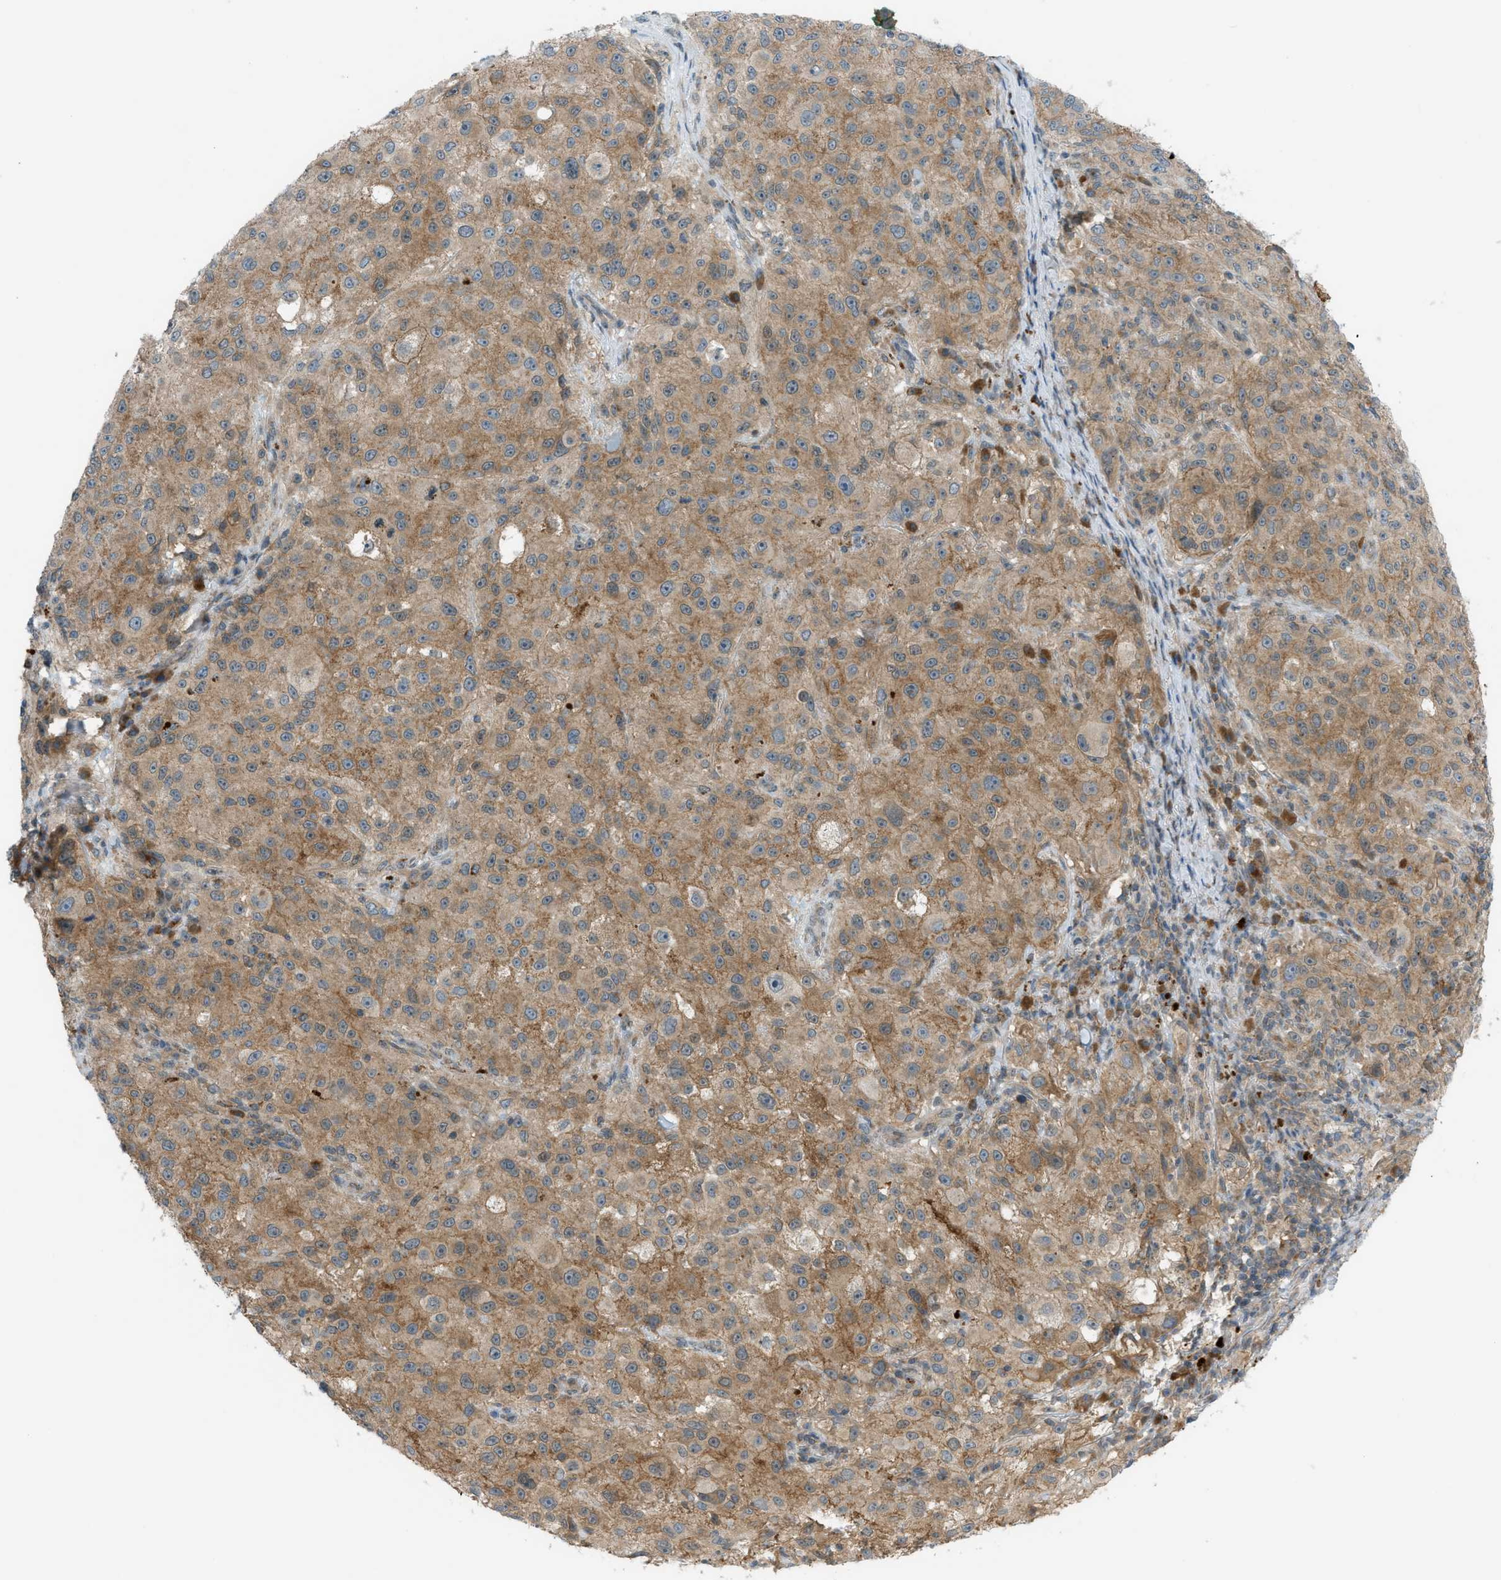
{"staining": {"intensity": "moderate", "quantity": ">75%", "location": "cytoplasmic/membranous"}, "tissue": "melanoma", "cell_type": "Tumor cells", "image_type": "cancer", "snomed": [{"axis": "morphology", "description": "Necrosis, NOS"}, {"axis": "morphology", "description": "Malignant melanoma, NOS"}, {"axis": "topography", "description": "Skin"}], "caption": "A brown stain labels moderate cytoplasmic/membranous staining of a protein in human melanoma tumor cells.", "gene": "DYRK1A", "patient": {"sex": "female", "age": 87}}